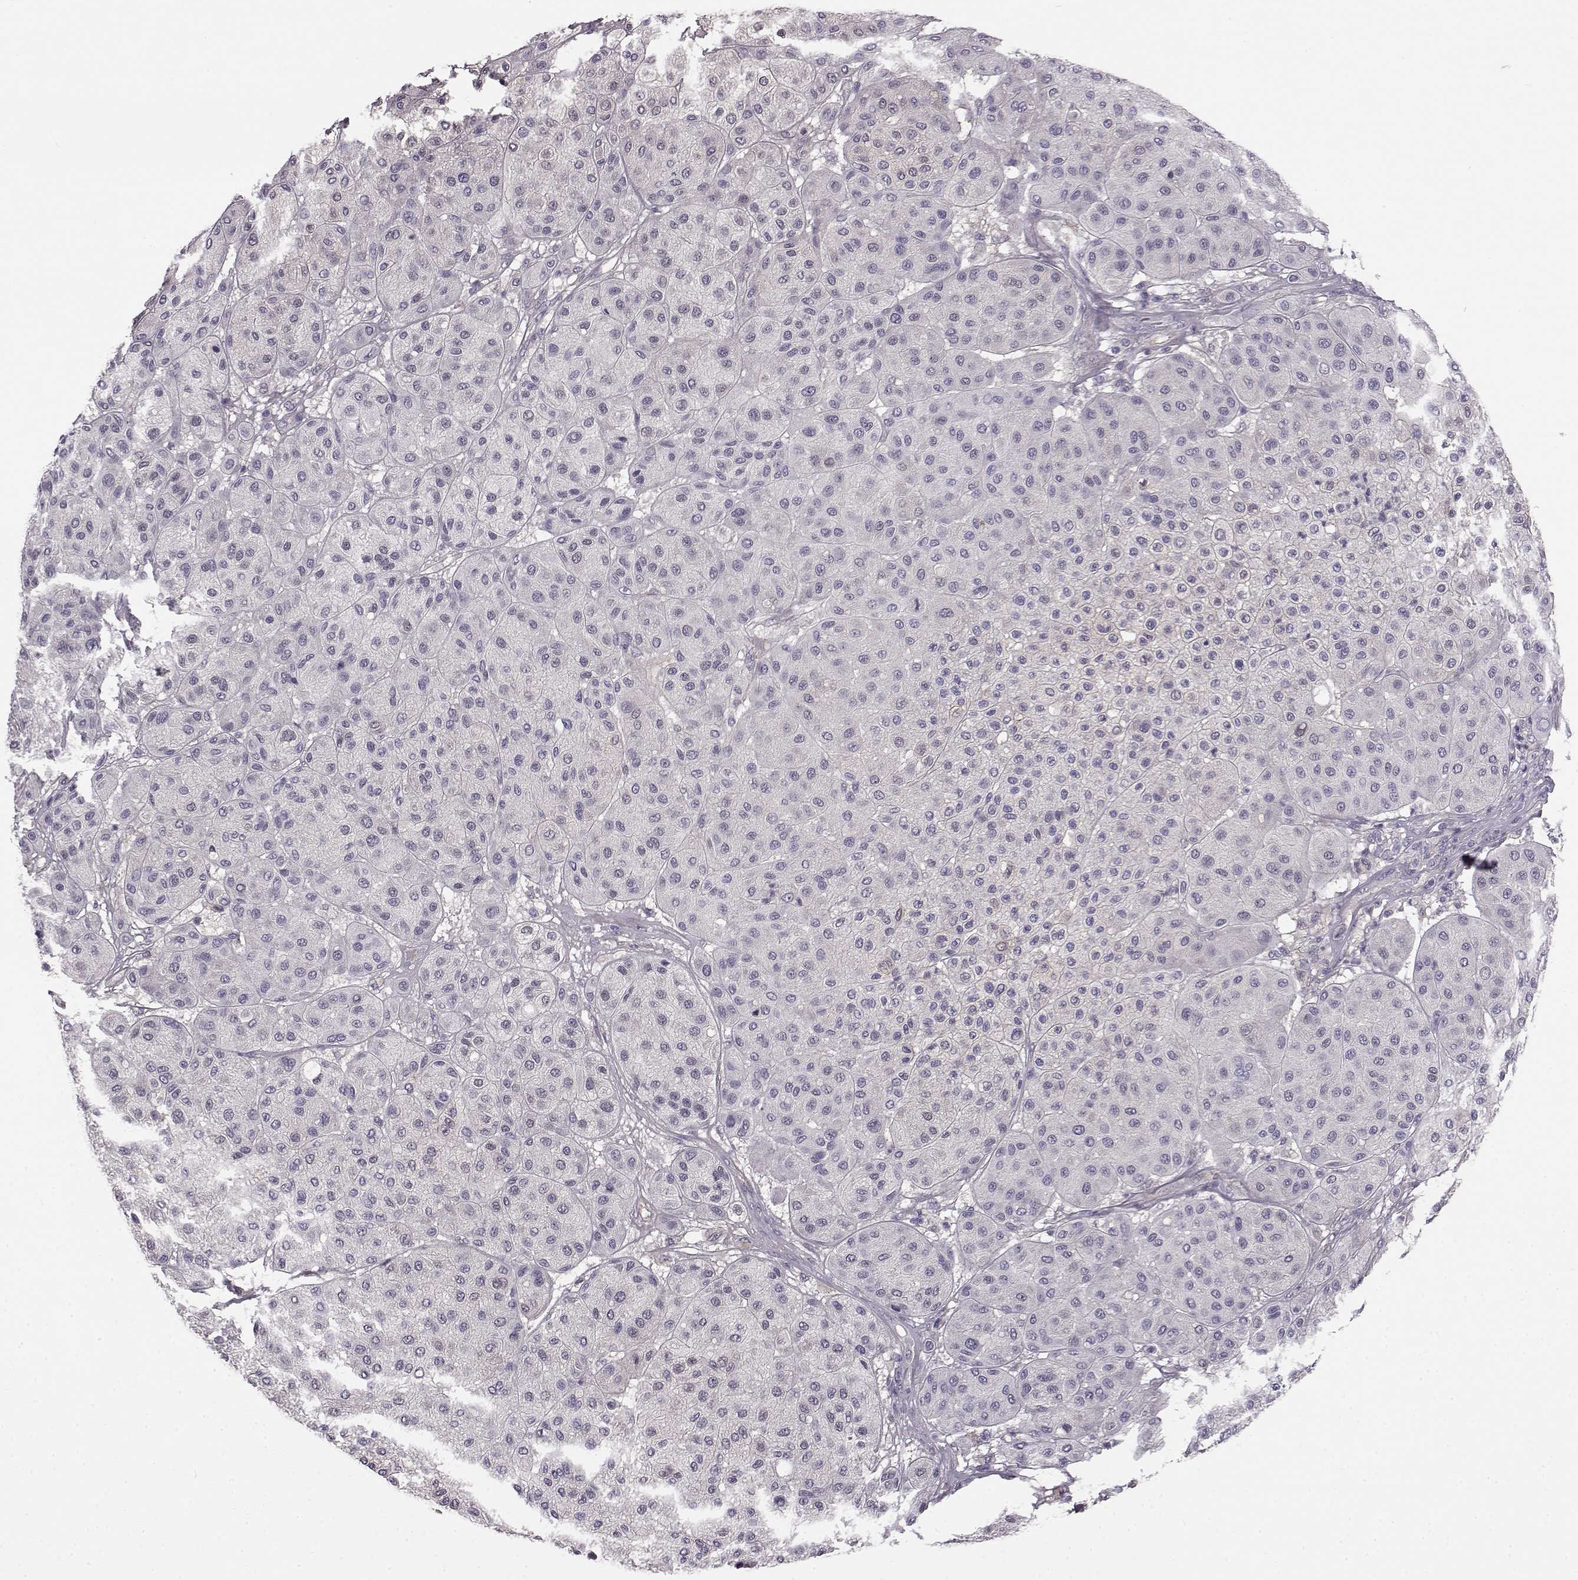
{"staining": {"intensity": "negative", "quantity": "none", "location": "none"}, "tissue": "melanoma", "cell_type": "Tumor cells", "image_type": "cancer", "snomed": [{"axis": "morphology", "description": "Malignant melanoma, Metastatic site"}, {"axis": "topography", "description": "Smooth muscle"}], "caption": "The histopathology image shows no staining of tumor cells in malignant melanoma (metastatic site). (Brightfield microscopy of DAB (3,3'-diaminobenzidine) immunohistochemistry (IHC) at high magnification).", "gene": "KRT85", "patient": {"sex": "male", "age": 41}}